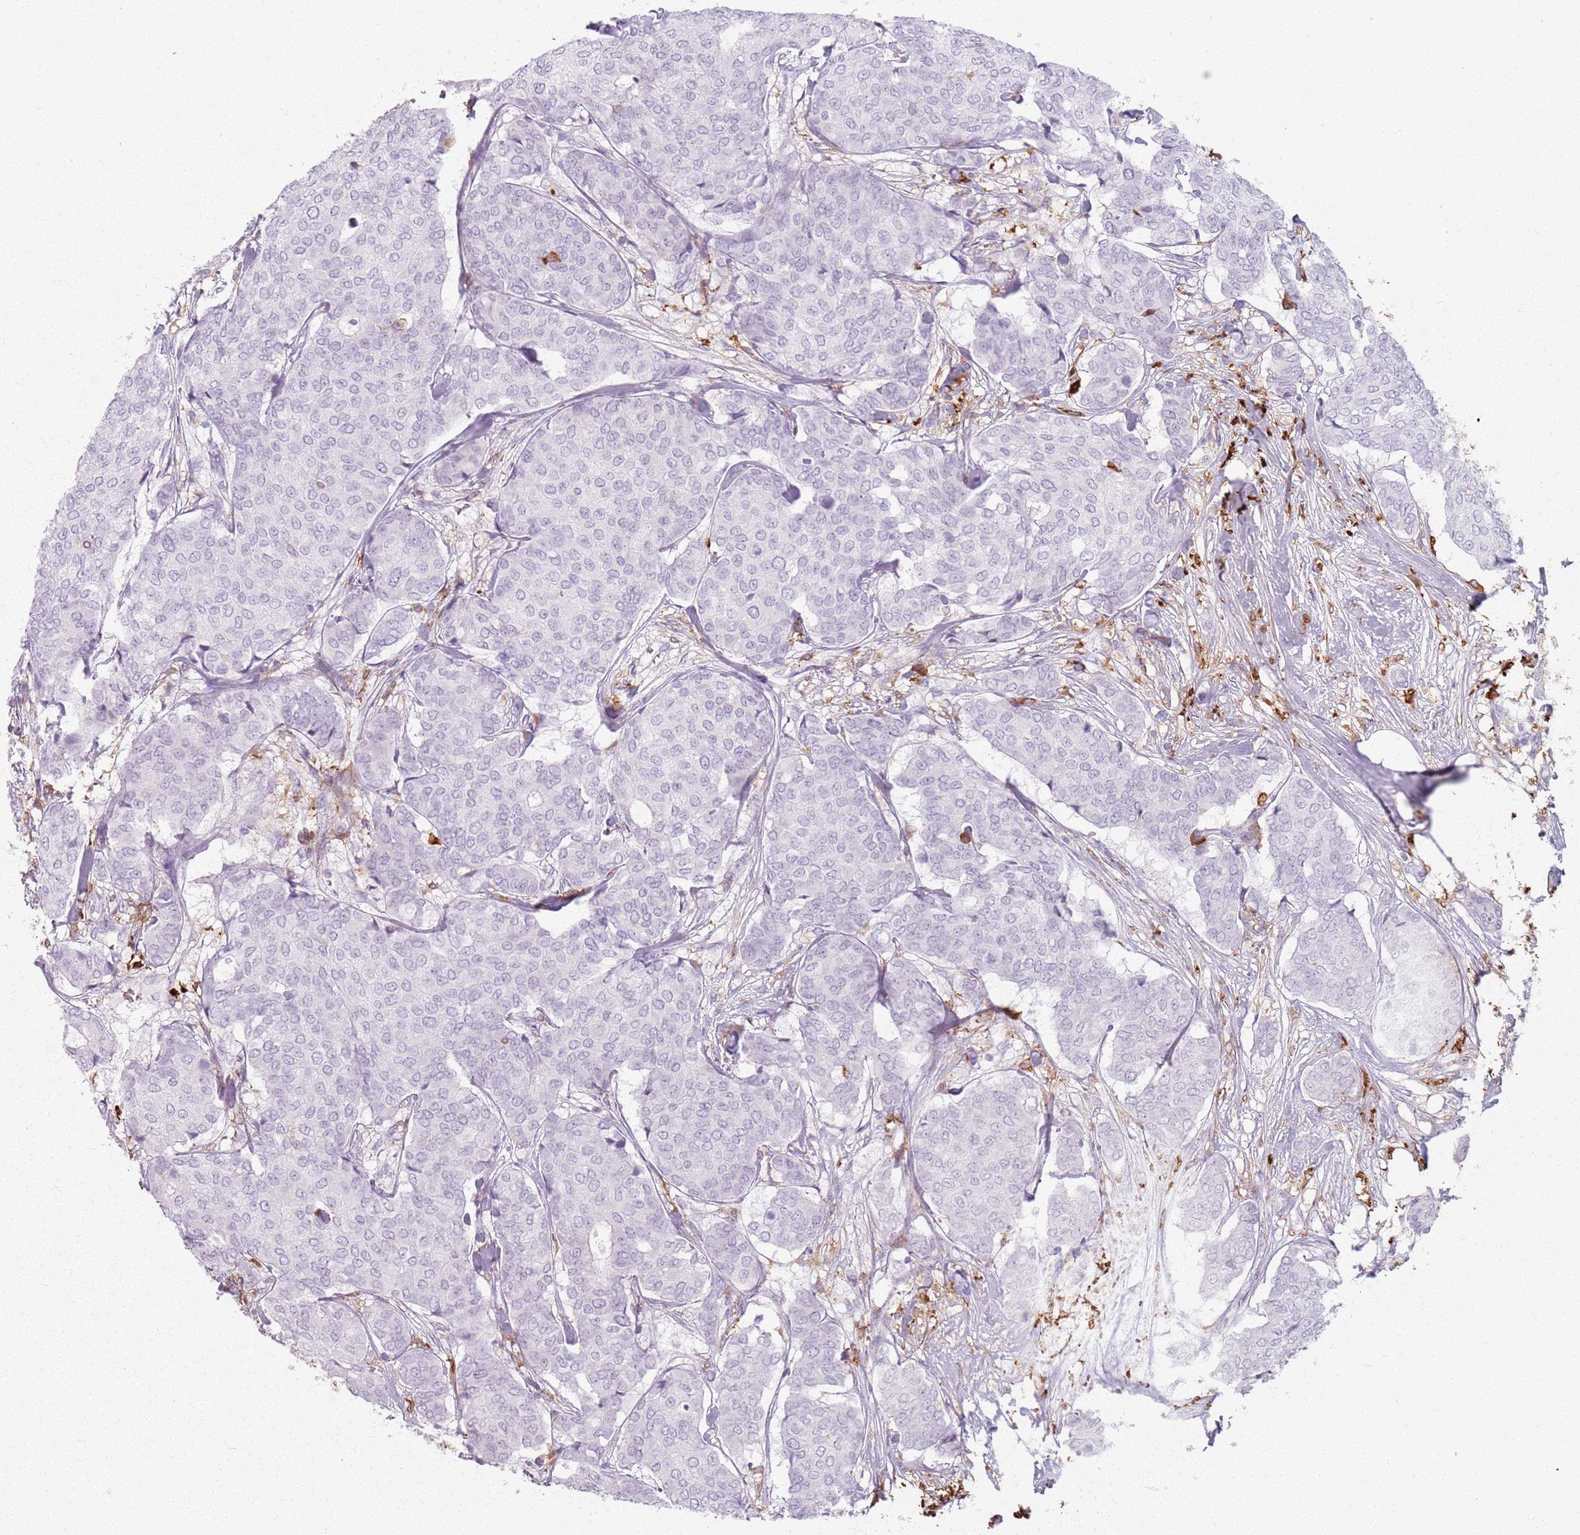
{"staining": {"intensity": "negative", "quantity": "none", "location": "none"}, "tissue": "breast cancer", "cell_type": "Tumor cells", "image_type": "cancer", "snomed": [{"axis": "morphology", "description": "Duct carcinoma"}, {"axis": "topography", "description": "Breast"}], "caption": "IHC histopathology image of neoplastic tissue: breast cancer stained with DAB exhibits no significant protein expression in tumor cells.", "gene": "GDPGP1", "patient": {"sex": "female", "age": 75}}